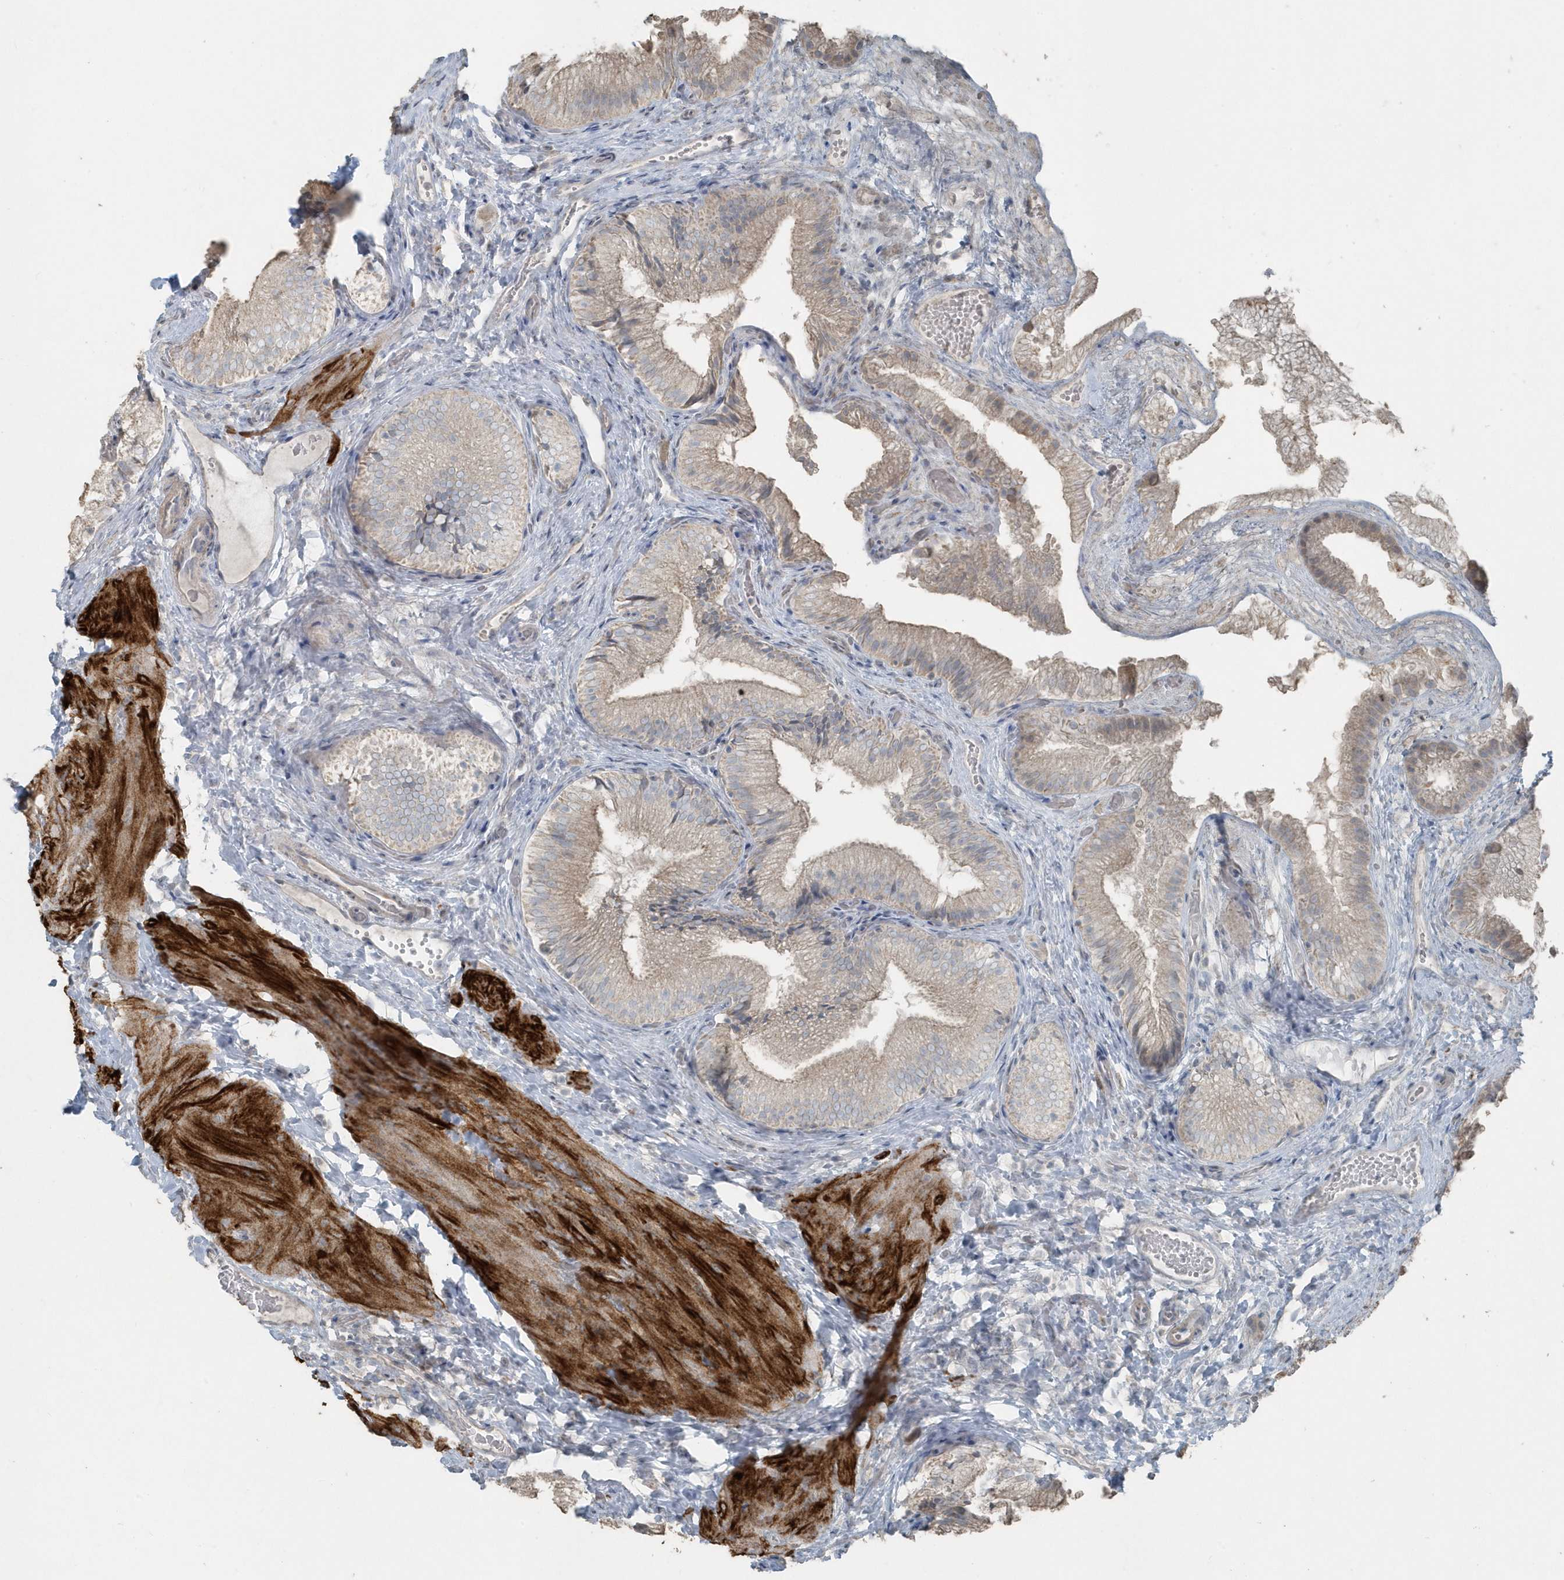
{"staining": {"intensity": "moderate", "quantity": "25%-75%", "location": "cytoplasmic/membranous"}, "tissue": "gallbladder", "cell_type": "Glandular cells", "image_type": "normal", "snomed": [{"axis": "morphology", "description": "Normal tissue, NOS"}, {"axis": "topography", "description": "Gallbladder"}], "caption": "Gallbladder stained with IHC shows moderate cytoplasmic/membranous expression in approximately 25%-75% of glandular cells.", "gene": "ACTC1", "patient": {"sex": "female", "age": 30}}